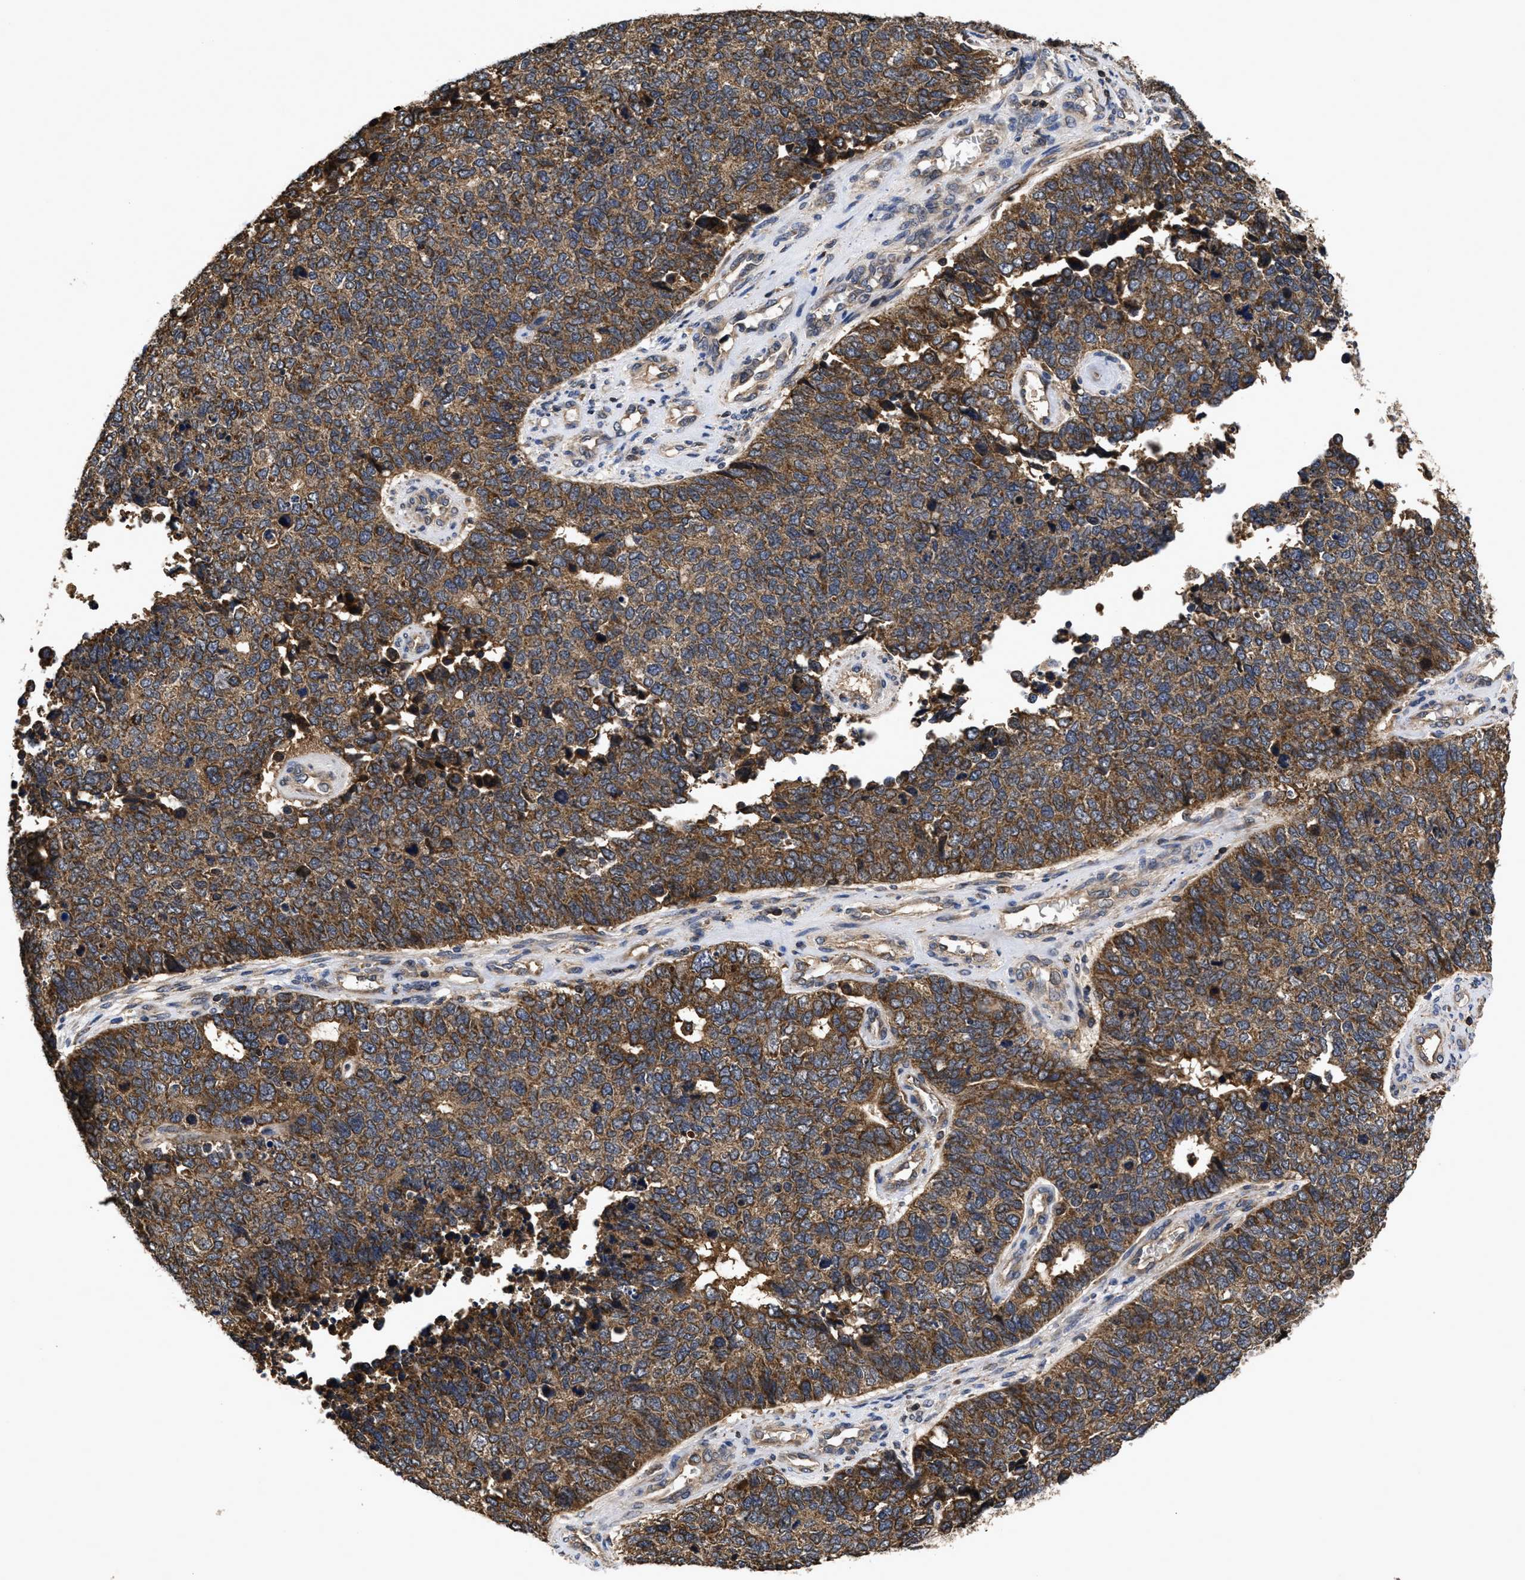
{"staining": {"intensity": "moderate", "quantity": ">75%", "location": "cytoplasmic/membranous"}, "tissue": "cervical cancer", "cell_type": "Tumor cells", "image_type": "cancer", "snomed": [{"axis": "morphology", "description": "Squamous cell carcinoma, NOS"}, {"axis": "topography", "description": "Cervix"}], "caption": "There is medium levels of moderate cytoplasmic/membranous positivity in tumor cells of cervical cancer (squamous cell carcinoma), as demonstrated by immunohistochemical staining (brown color).", "gene": "LRRC3", "patient": {"sex": "female", "age": 63}}